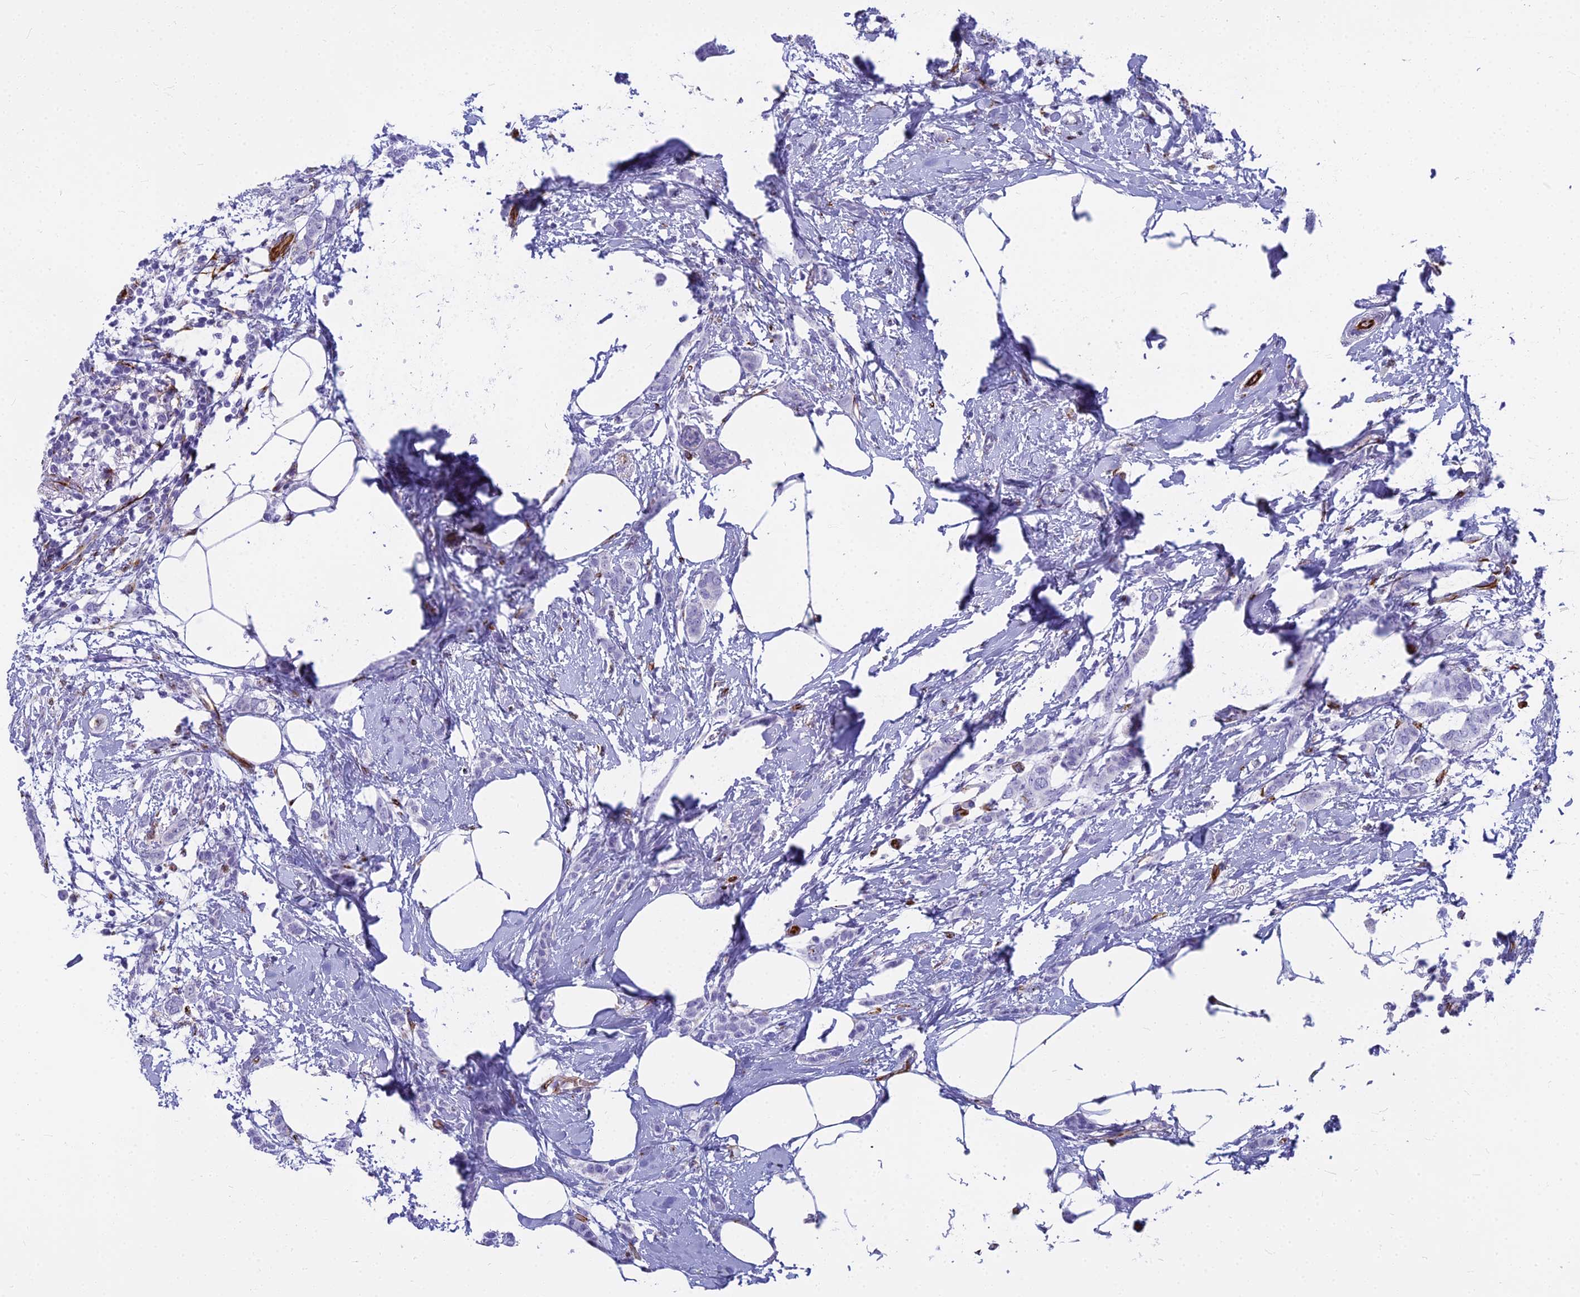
{"staining": {"intensity": "negative", "quantity": "none", "location": "none"}, "tissue": "breast cancer", "cell_type": "Tumor cells", "image_type": "cancer", "snomed": [{"axis": "morphology", "description": "Duct carcinoma"}, {"axis": "topography", "description": "Breast"}], "caption": "IHC of human breast cancer shows no staining in tumor cells.", "gene": "EVI2A", "patient": {"sex": "female", "age": 72}}